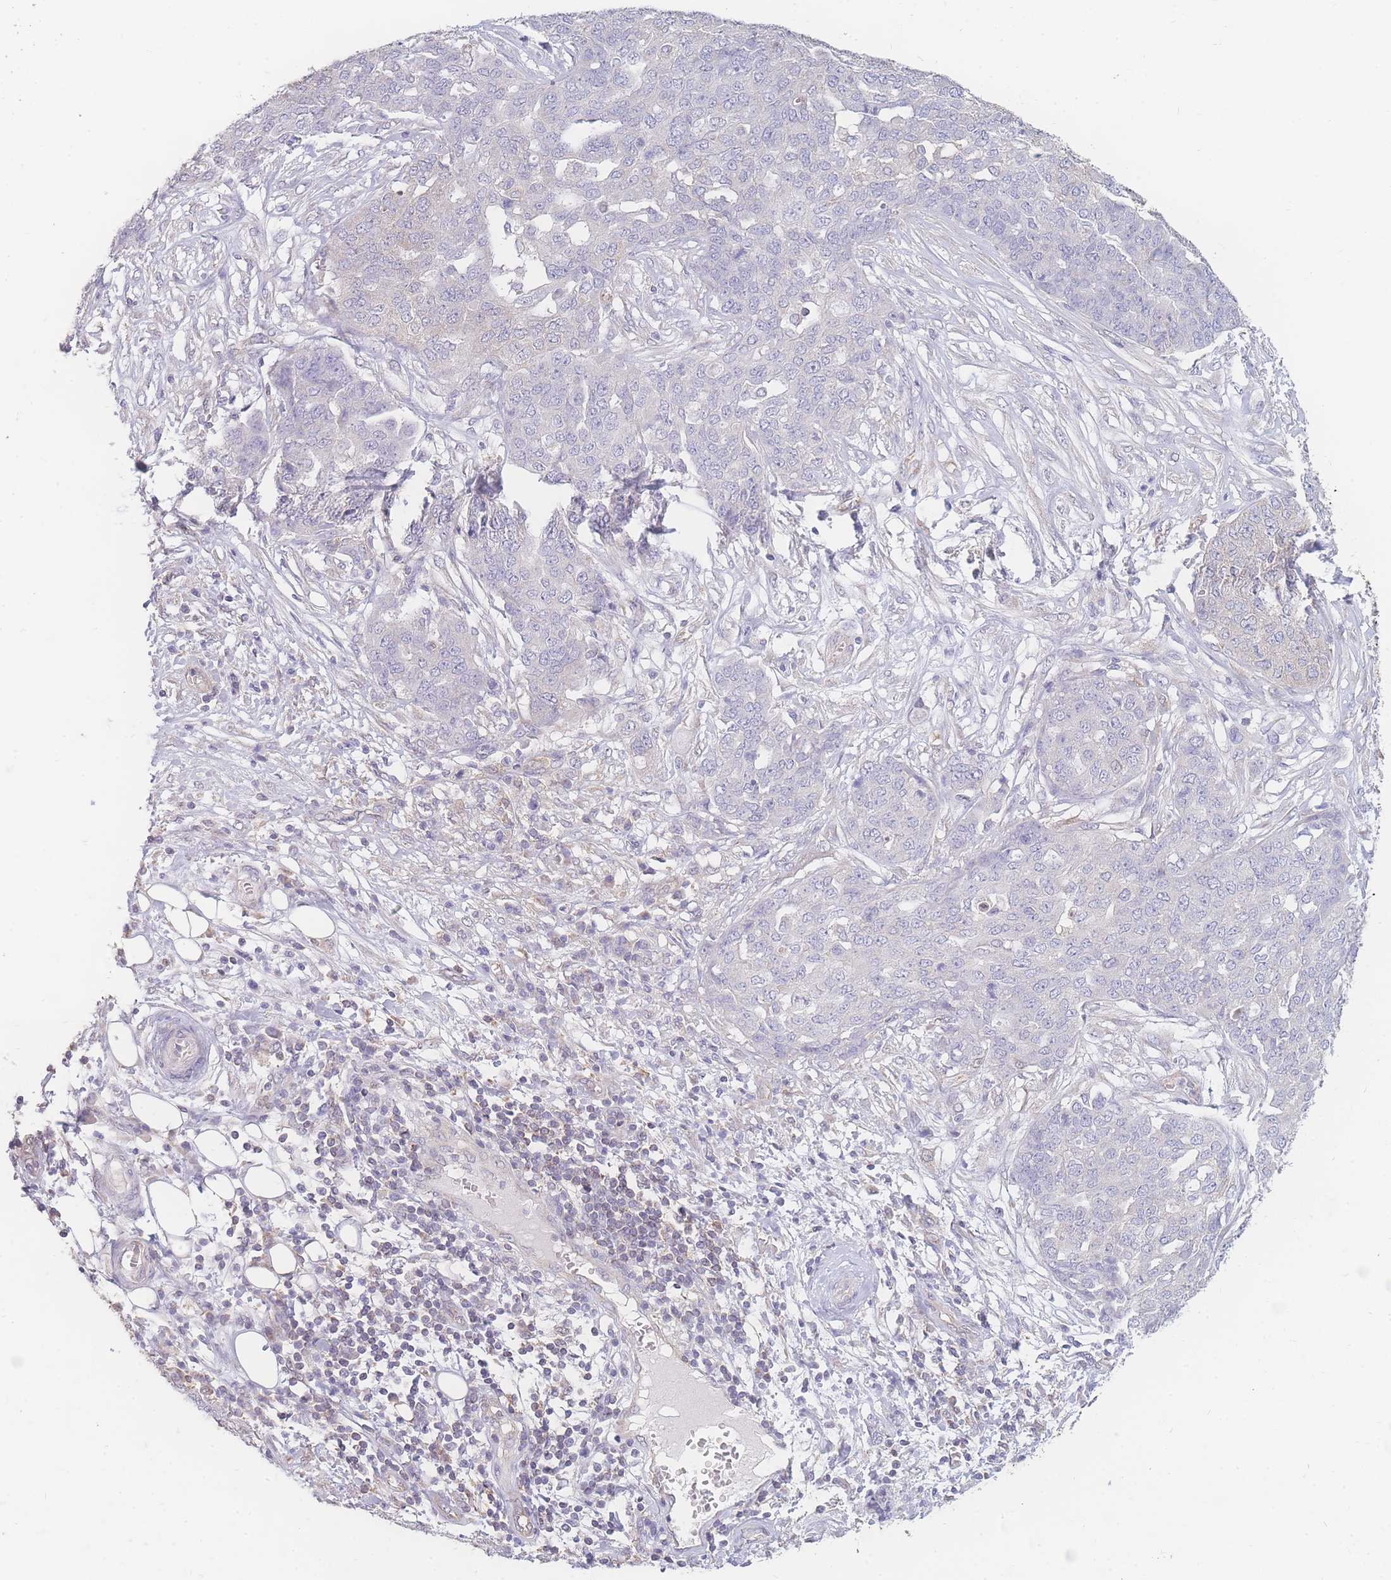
{"staining": {"intensity": "negative", "quantity": "none", "location": "none"}, "tissue": "ovarian cancer", "cell_type": "Tumor cells", "image_type": "cancer", "snomed": [{"axis": "morphology", "description": "Cystadenocarcinoma, serous, NOS"}, {"axis": "topography", "description": "Soft tissue"}, {"axis": "topography", "description": "Ovary"}], "caption": "Tumor cells show no significant positivity in ovarian cancer.", "gene": "GIPR", "patient": {"sex": "female", "age": 57}}